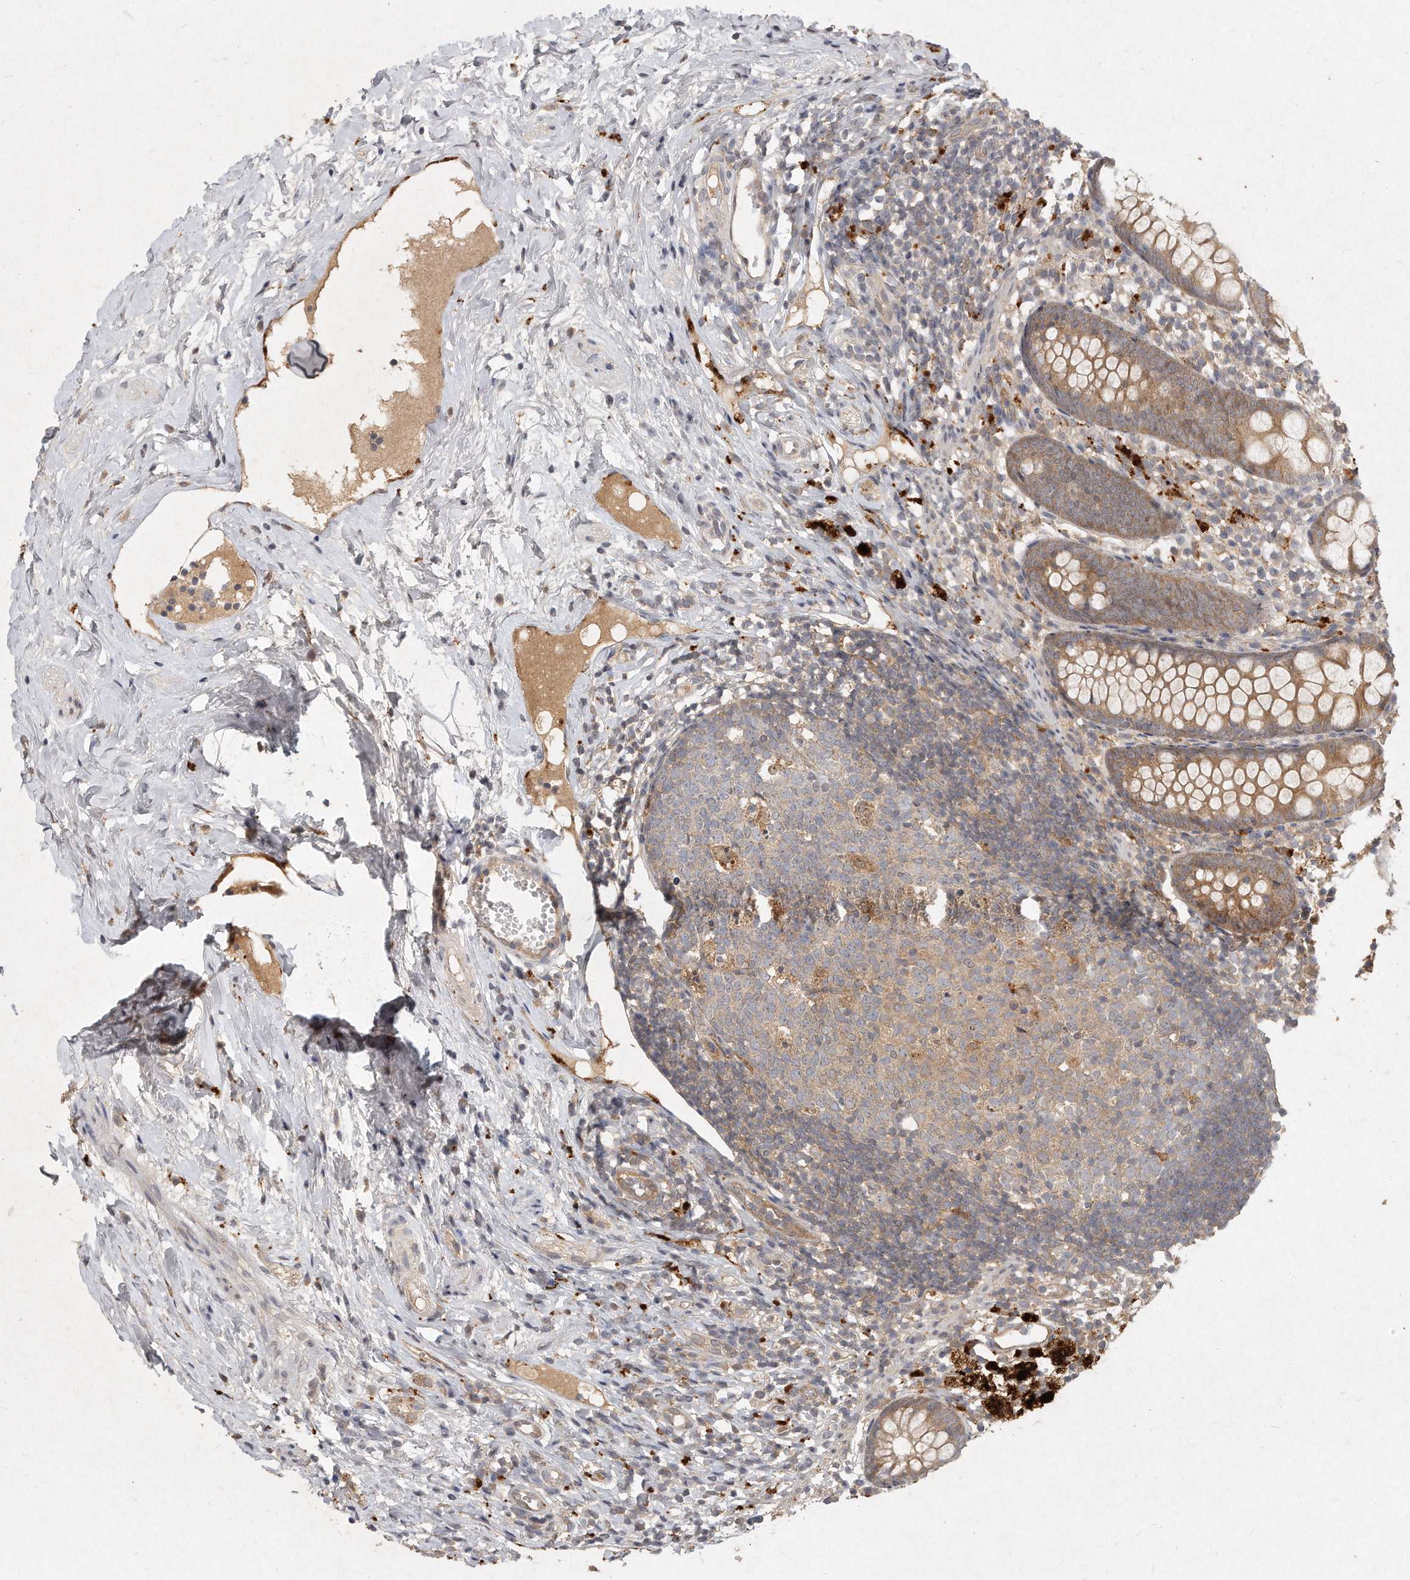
{"staining": {"intensity": "moderate", "quantity": ">75%", "location": "cytoplasmic/membranous"}, "tissue": "appendix", "cell_type": "Glandular cells", "image_type": "normal", "snomed": [{"axis": "morphology", "description": "Normal tissue, NOS"}, {"axis": "topography", "description": "Appendix"}], "caption": "This micrograph reveals immunohistochemistry (IHC) staining of unremarkable human appendix, with medium moderate cytoplasmic/membranous positivity in approximately >75% of glandular cells.", "gene": "LGALS8", "patient": {"sex": "female", "age": 20}}